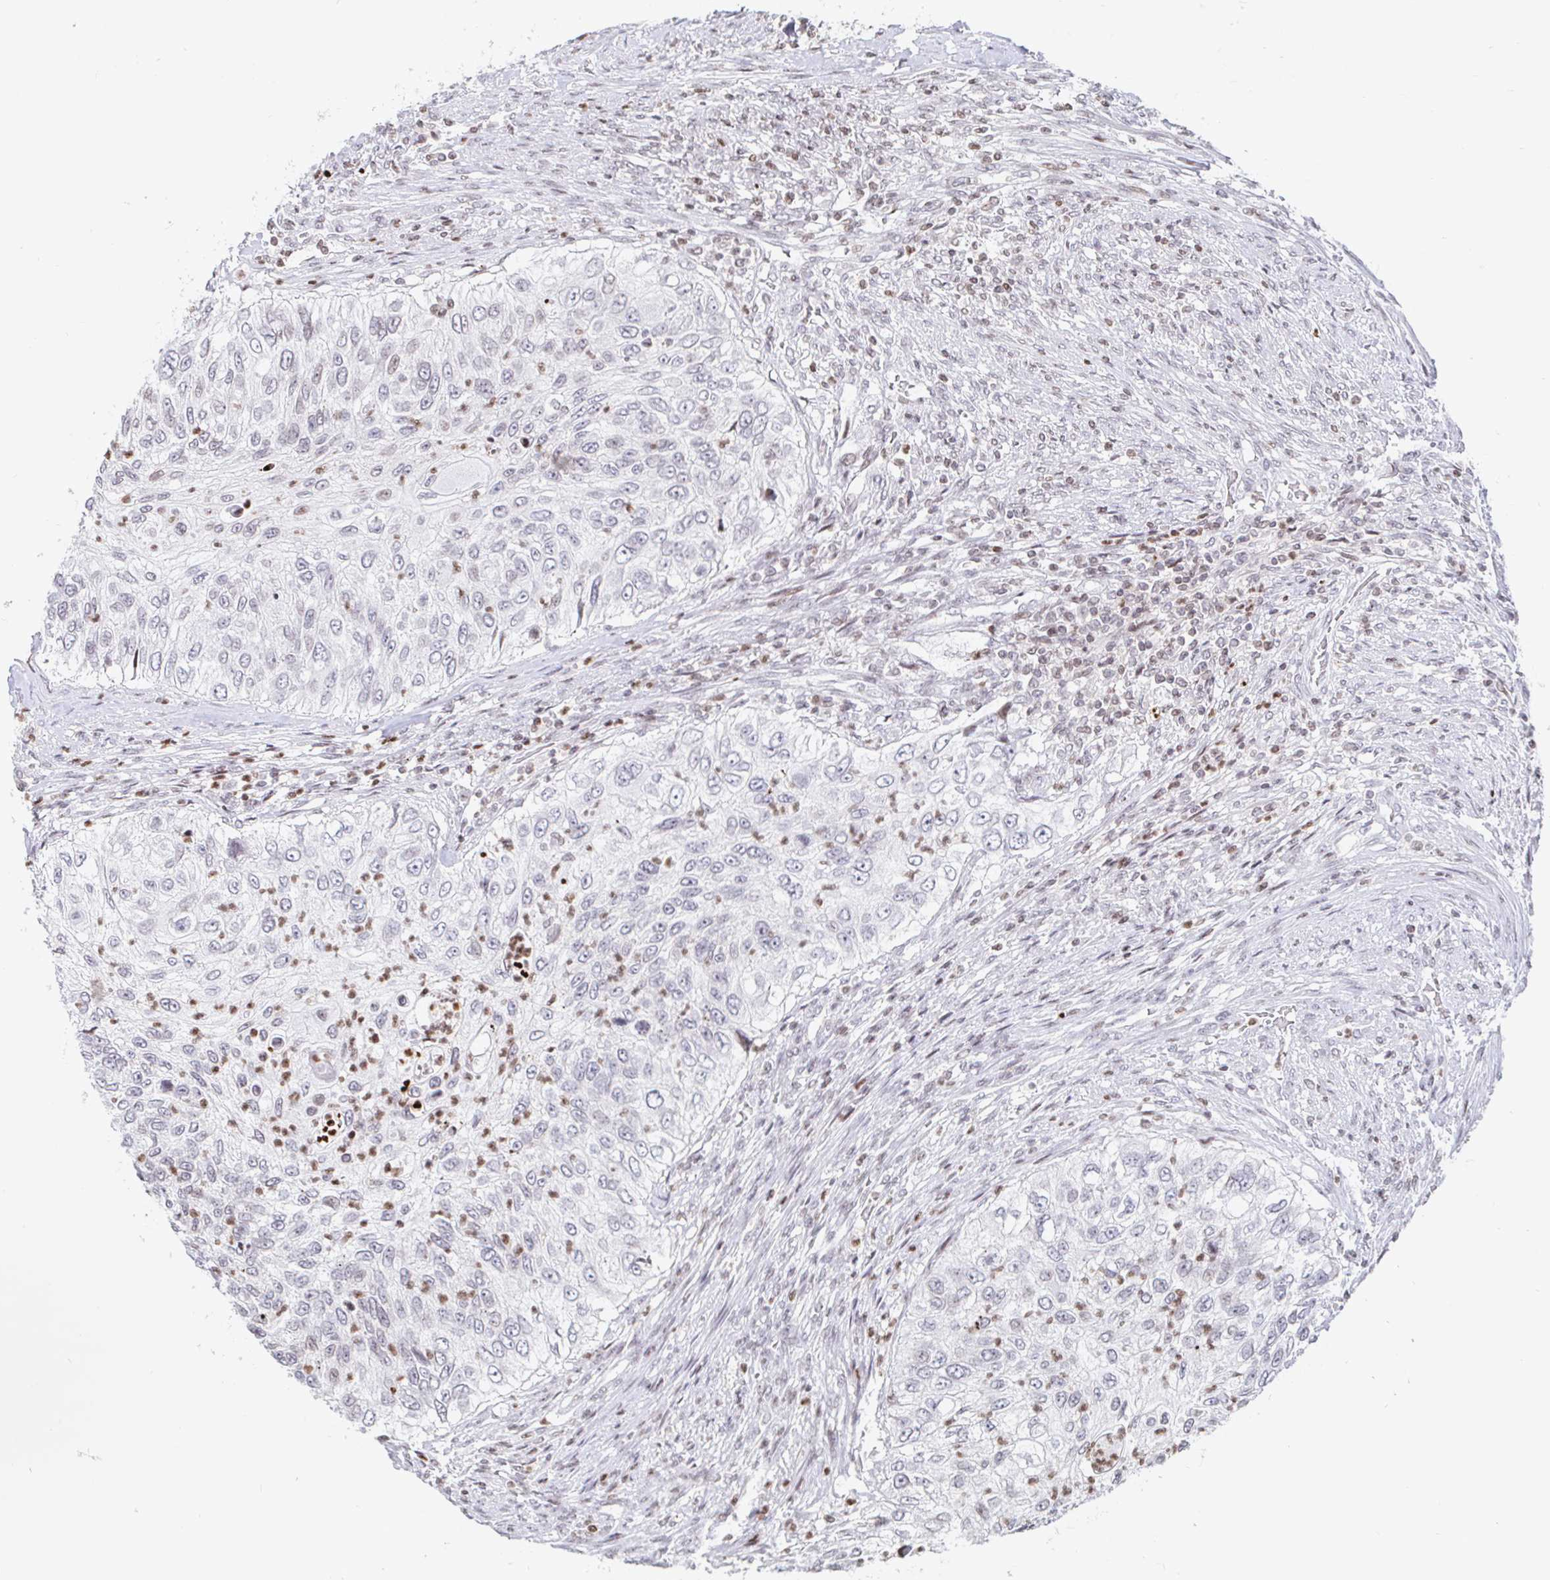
{"staining": {"intensity": "negative", "quantity": "none", "location": "none"}, "tissue": "urothelial cancer", "cell_type": "Tumor cells", "image_type": "cancer", "snomed": [{"axis": "morphology", "description": "Urothelial carcinoma, High grade"}, {"axis": "topography", "description": "Urinary bladder"}], "caption": "This is a image of IHC staining of urothelial cancer, which shows no expression in tumor cells.", "gene": "HOXC10", "patient": {"sex": "female", "age": 60}}